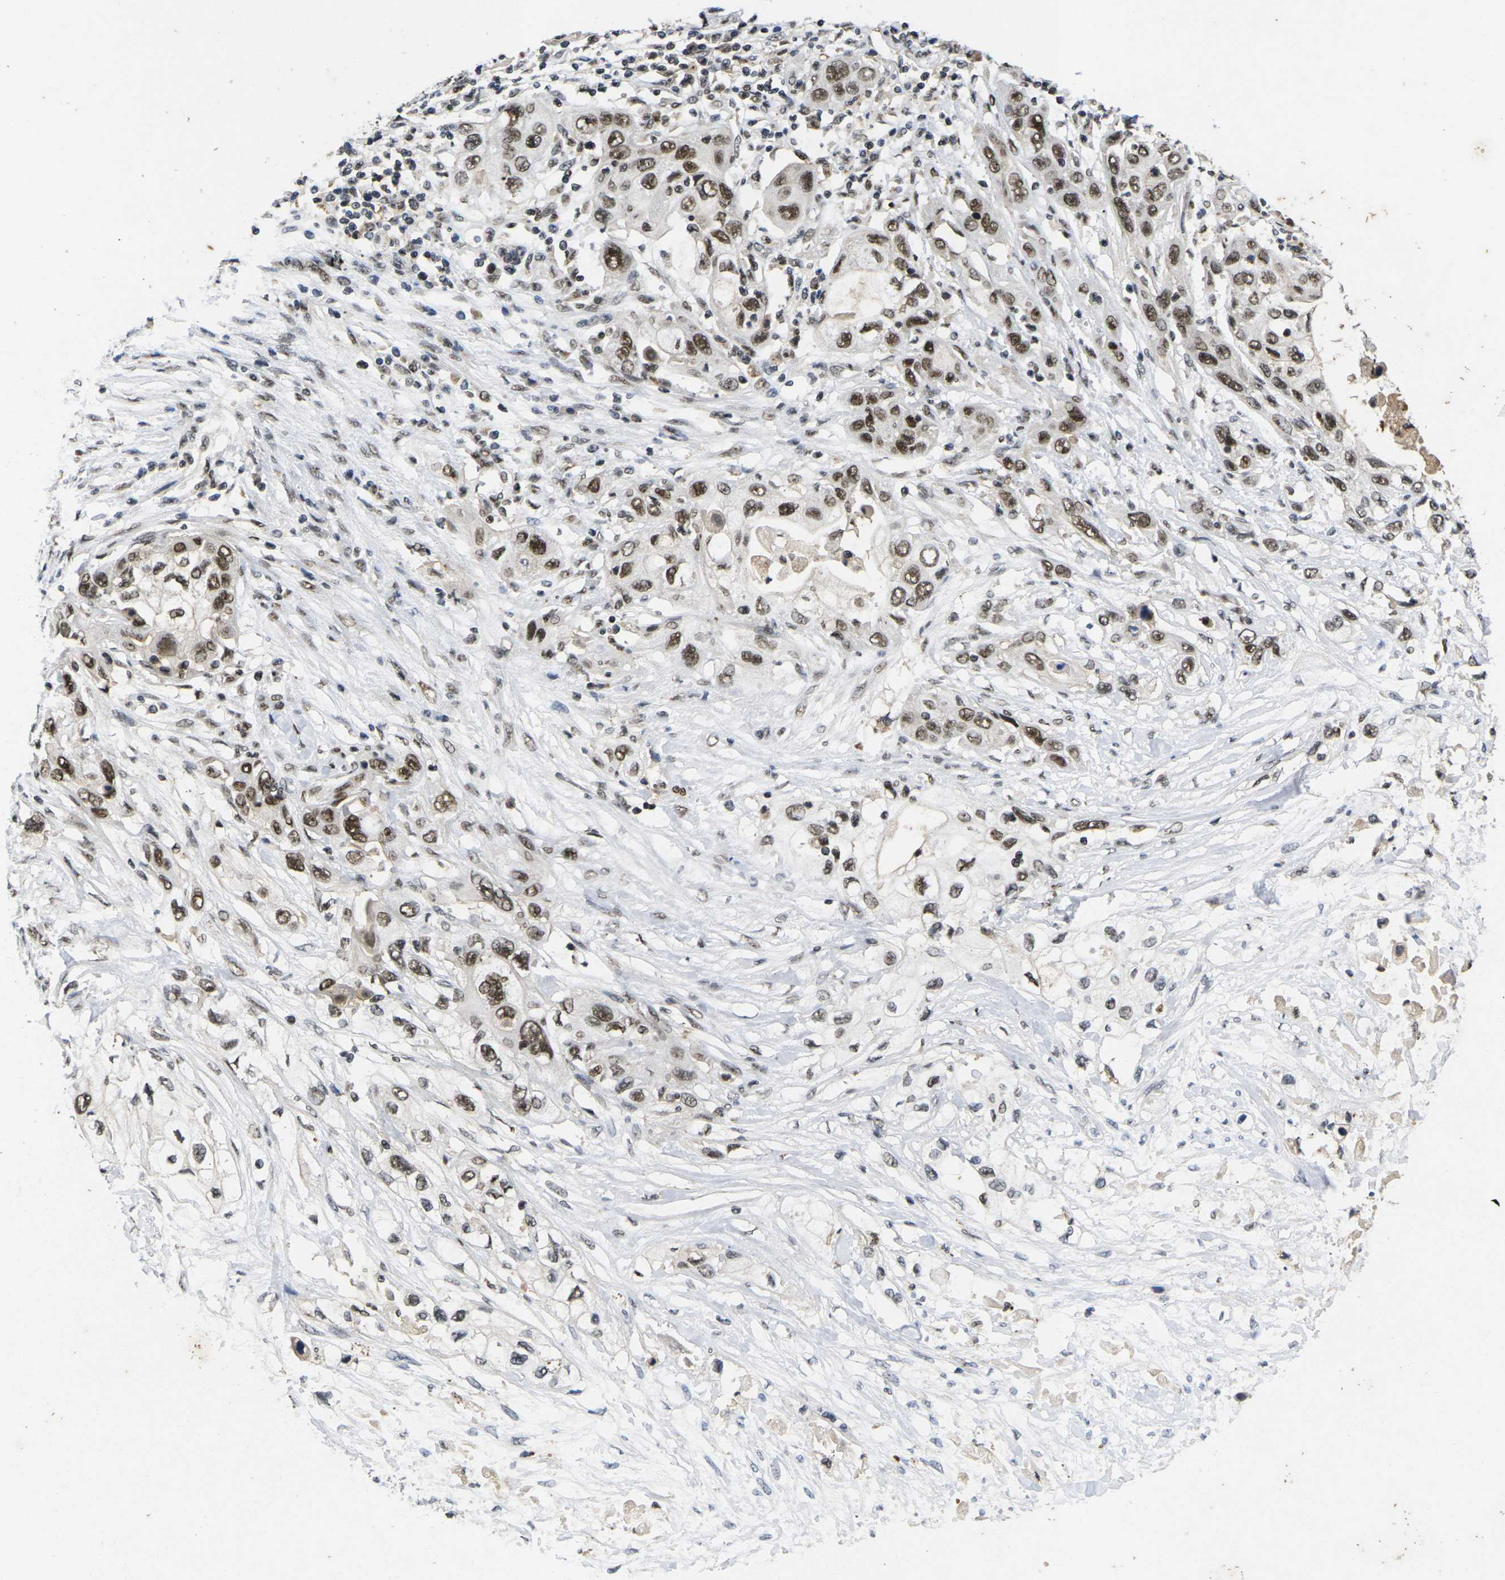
{"staining": {"intensity": "strong", "quantity": ">75%", "location": "nuclear"}, "tissue": "pancreatic cancer", "cell_type": "Tumor cells", "image_type": "cancer", "snomed": [{"axis": "morphology", "description": "Adenocarcinoma, NOS"}, {"axis": "topography", "description": "Pancreas"}], "caption": "Immunohistochemical staining of human adenocarcinoma (pancreatic) exhibits strong nuclear protein positivity in about >75% of tumor cells. Nuclei are stained in blue.", "gene": "GTF2E1", "patient": {"sex": "female", "age": 70}}